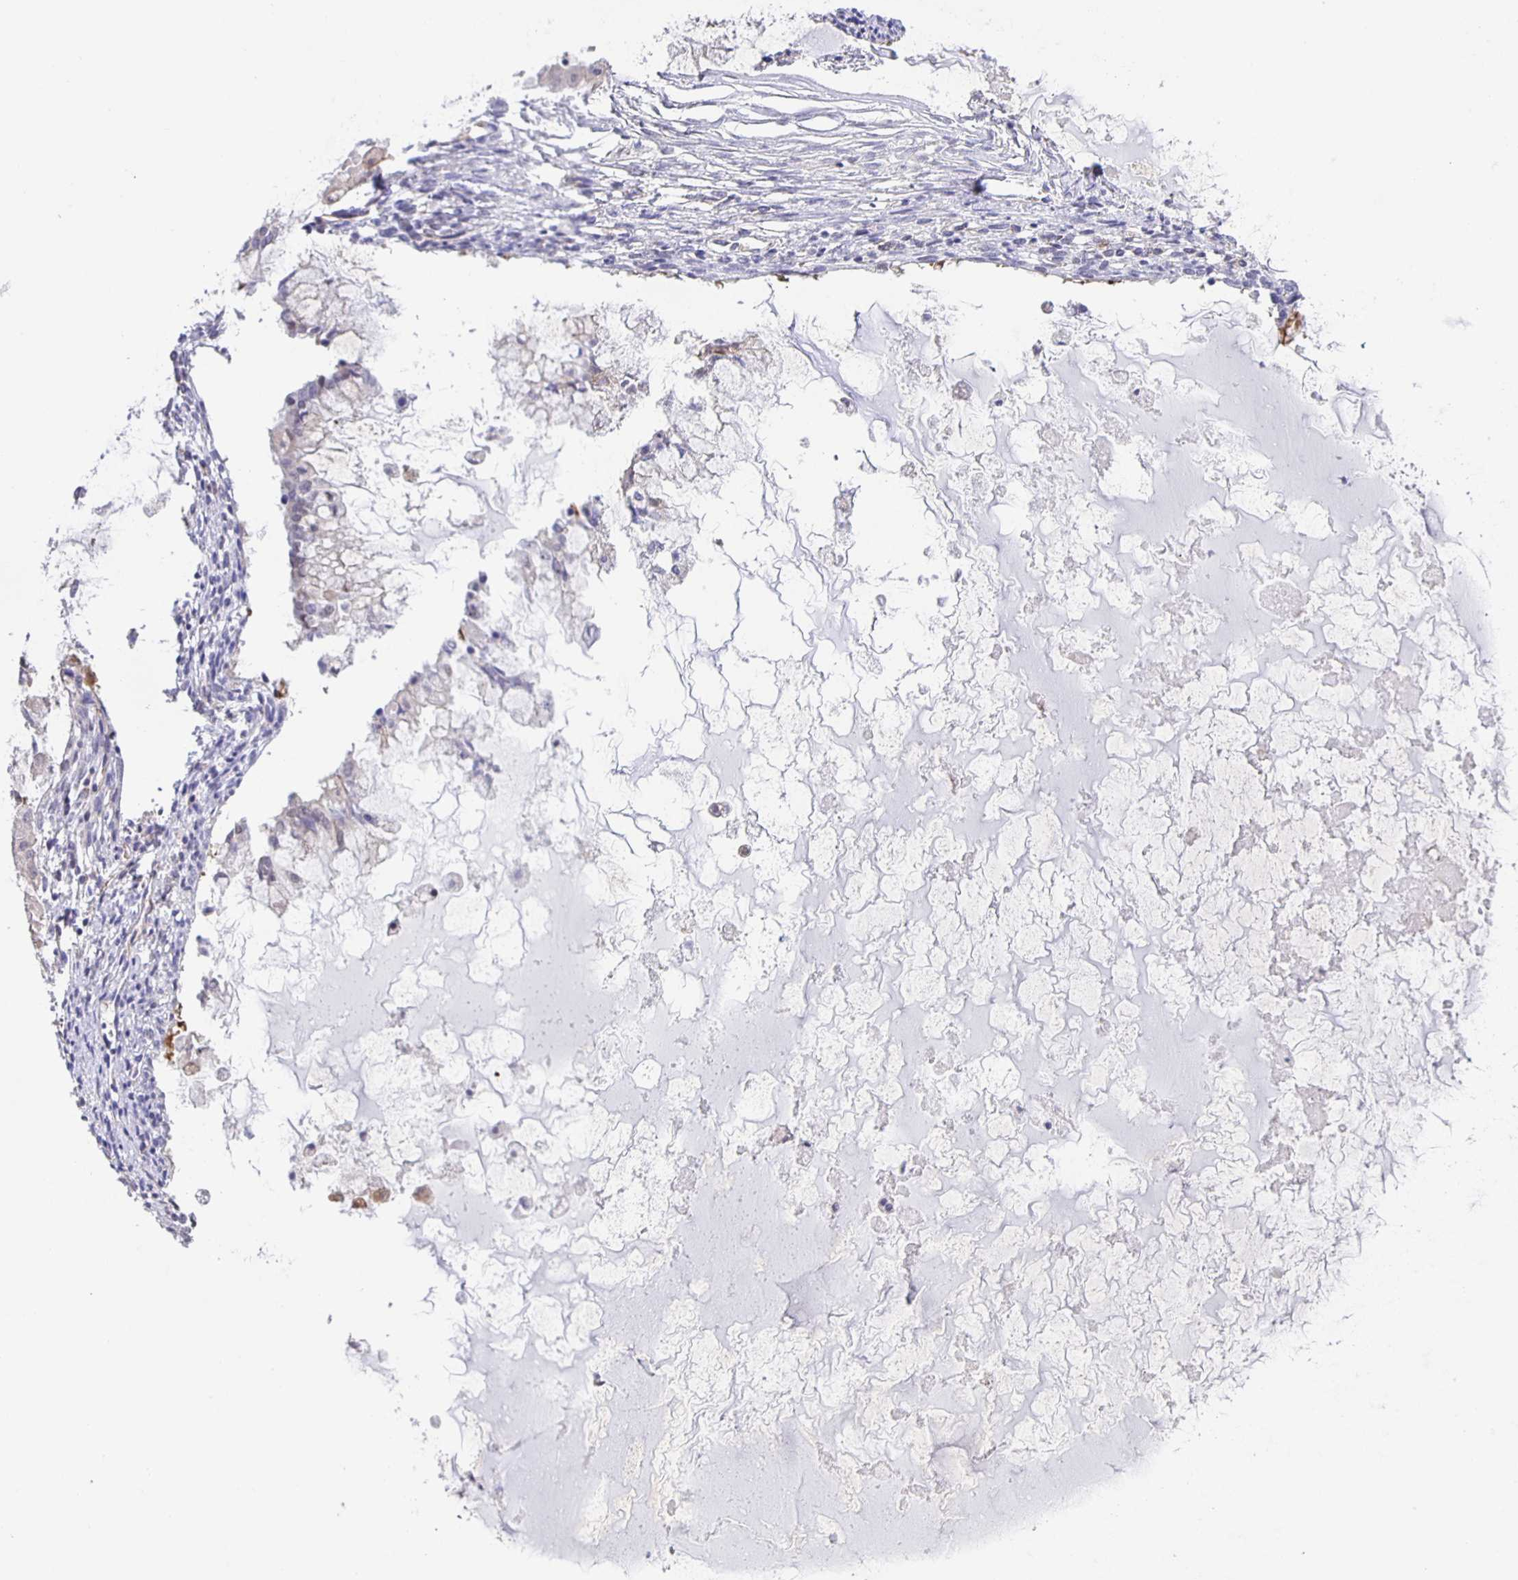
{"staining": {"intensity": "negative", "quantity": "none", "location": "none"}, "tissue": "ovarian cancer", "cell_type": "Tumor cells", "image_type": "cancer", "snomed": [{"axis": "morphology", "description": "Cystadenocarcinoma, mucinous, NOS"}, {"axis": "topography", "description": "Ovary"}], "caption": "High magnification brightfield microscopy of ovarian mucinous cystadenocarcinoma stained with DAB (brown) and counterstained with hematoxylin (blue): tumor cells show no significant expression. (DAB (3,3'-diaminobenzidine) IHC visualized using brightfield microscopy, high magnification).", "gene": "JMJD4", "patient": {"sex": "female", "age": 34}}